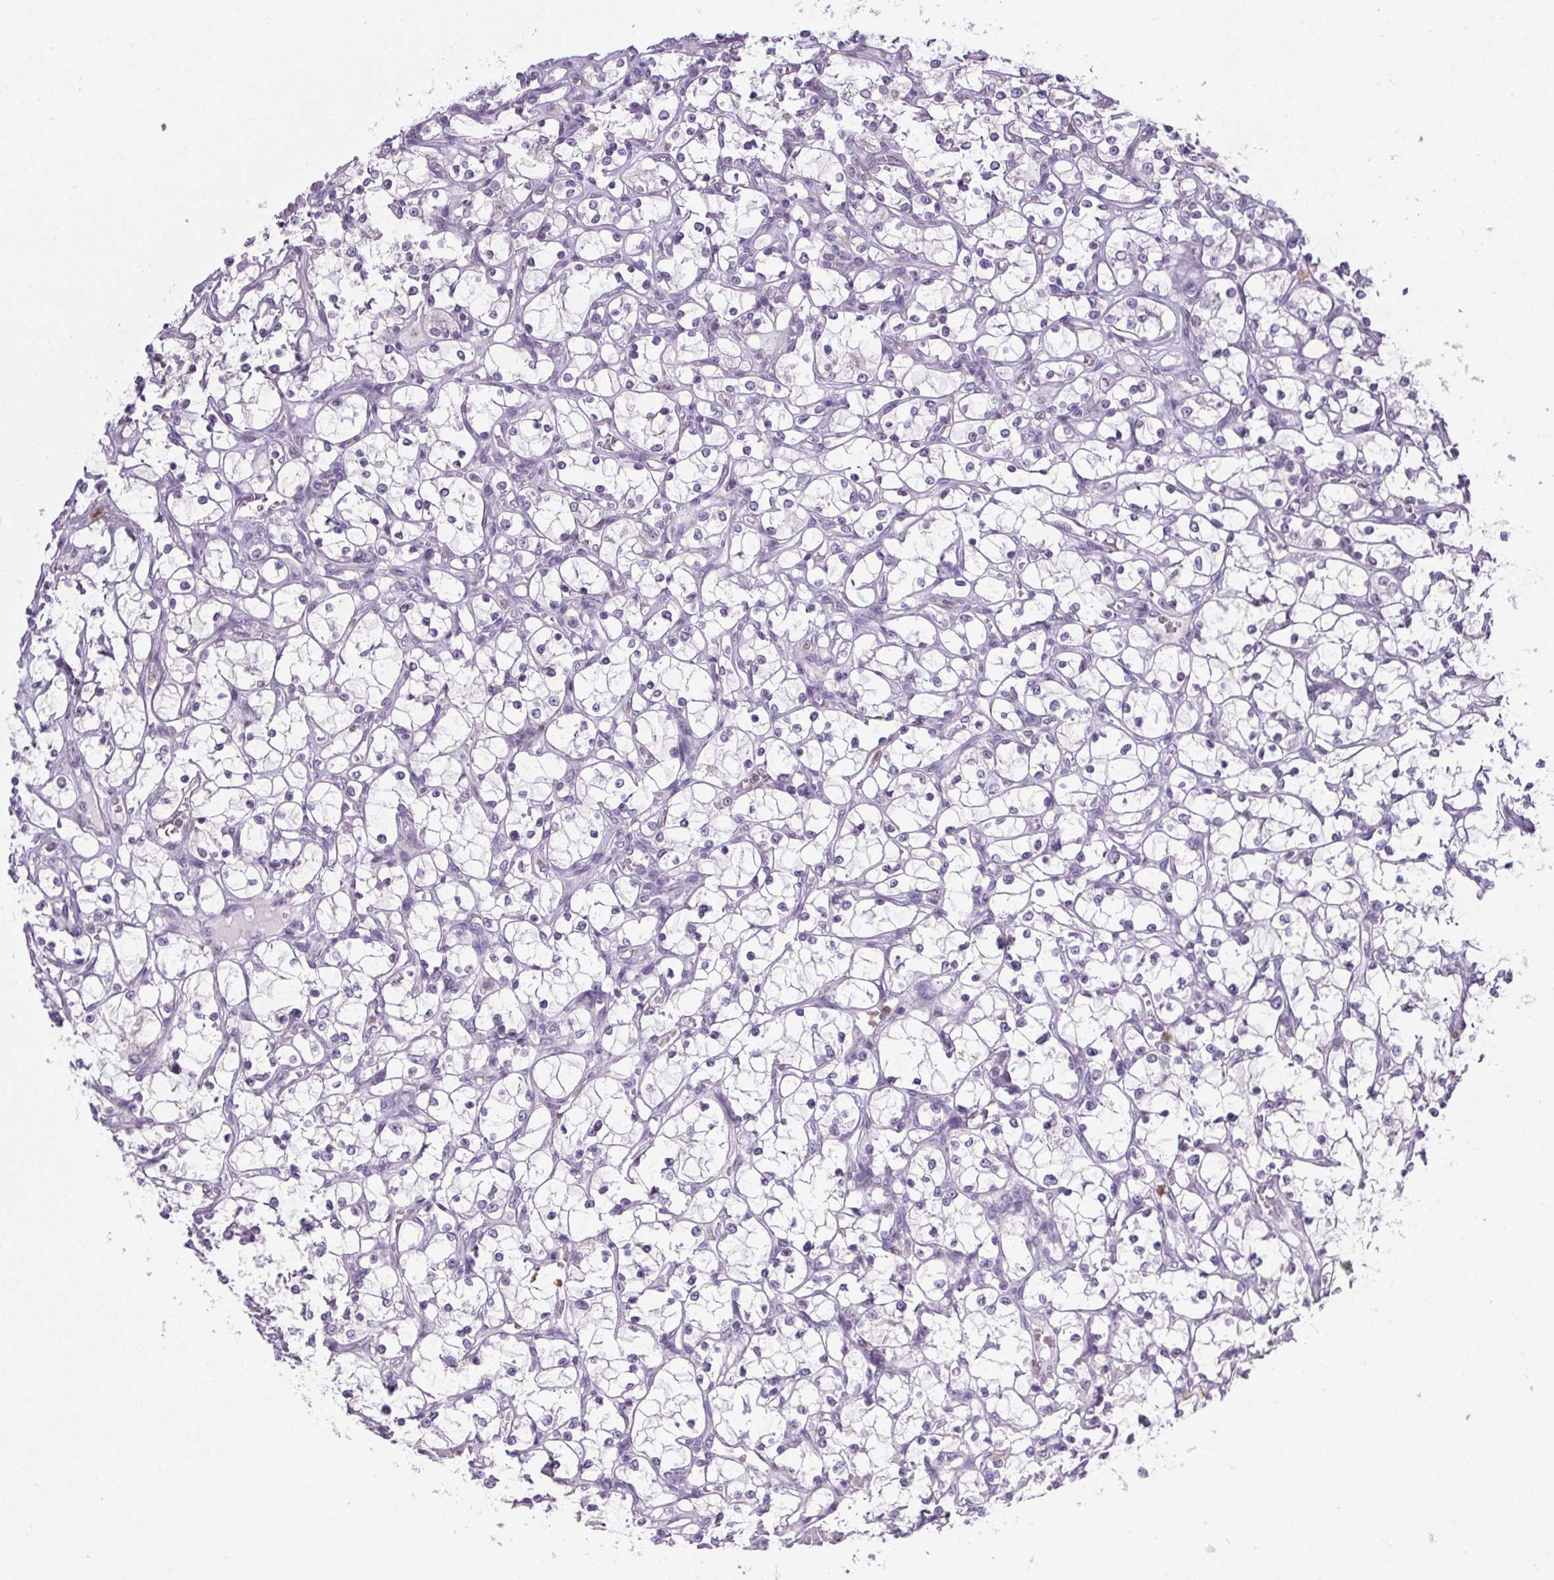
{"staining": {"intensity": "negative", "quantity": "none", "location": "none"}, "tissue": "renal cancer", "cell_type": "Tumor cells", "image_type": "cancer", "snomed": [{"axis": "morphology", "description": "Adenocarcinoma, NOS"}, {"axis": "topography", "description": "Kidney"}], "caption": "Tumor cells show no significant protein positivity in renal adenocarcinoma.", "gene": "DNAJC5G", "patient": {"sex": "female", "age": 69}}